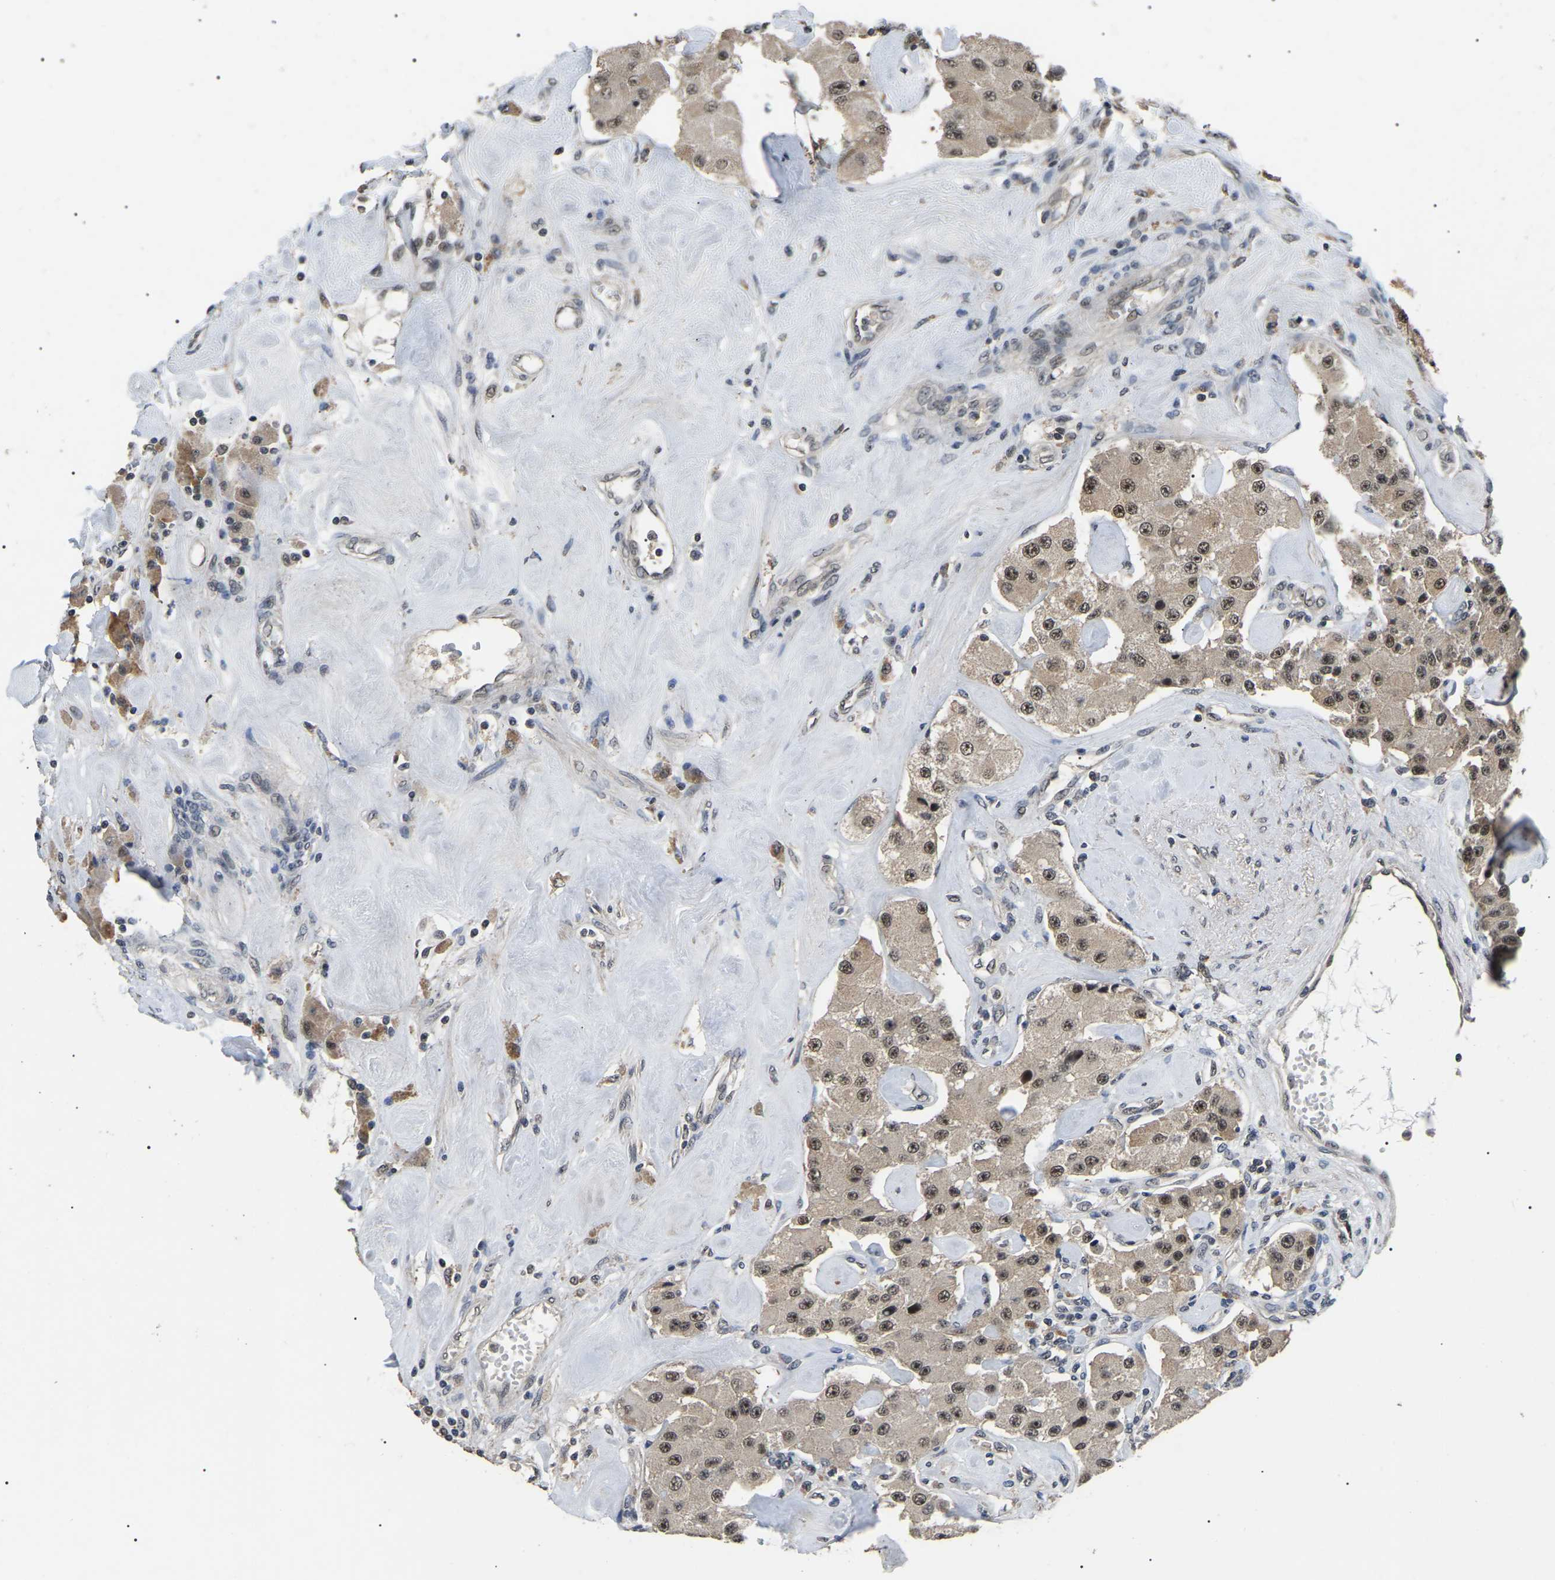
{"staining": {"intensity": "moderate", "quantity": ">75%", "location": "cytoplasmic/membranous,nuclear"}, "tissue": "carcinoid", "cell_type": "Tumor cells", "image_type": "cancer", "snomed": [{"axis": "morphology", "description": "Carcinoid, malignant, NOS"}, {"axis": "topography", "description": "Pancreas"}], "caption": "Human carcinoid stained with a protein marker exhibits moderate staining in tumor cells.", "gene": "PPM1E", "patient": {"sex": "male", "age": 41}}